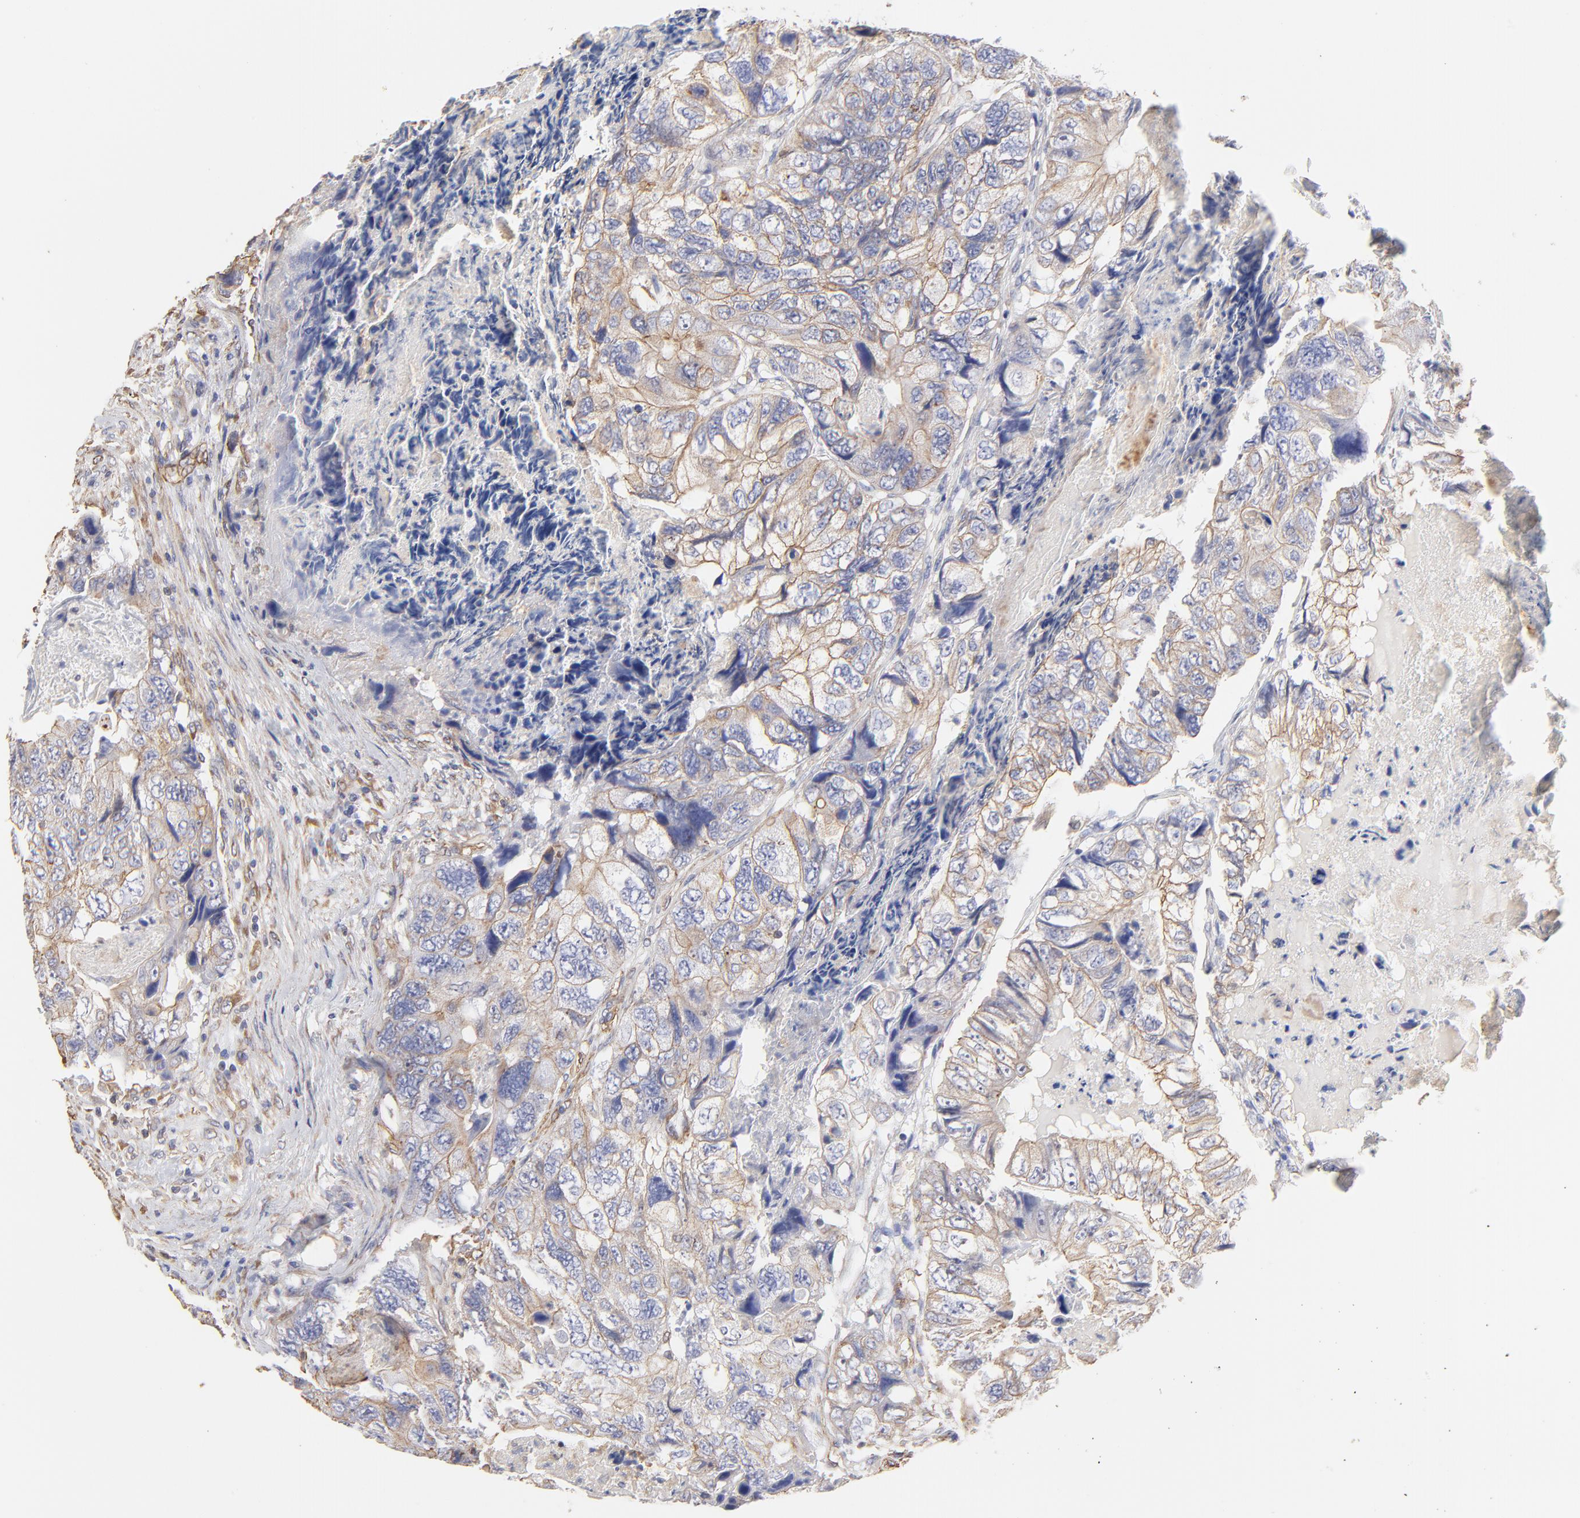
{"staining": {"intensity": "weak", "quantity": ">75%", "location": "cytoplasmic/membranous"}, "tissue": "colorectal cancer", "cell_type": "Tumor cells", "image_type": "cancer", "snomed": [{"axis": "morphology", "description": "Adenocarcinoma, NOS"}, {"axis": "topography", "description": "Rectum"}], "caption": "A low amount of weak cytoplasmic/membranous expression is present in approximately >75% of tumor cells in colorectal adenocarcinoma tissue.", "gene": "LRCH2", "patient": {"sex": "female", "age": 82}}